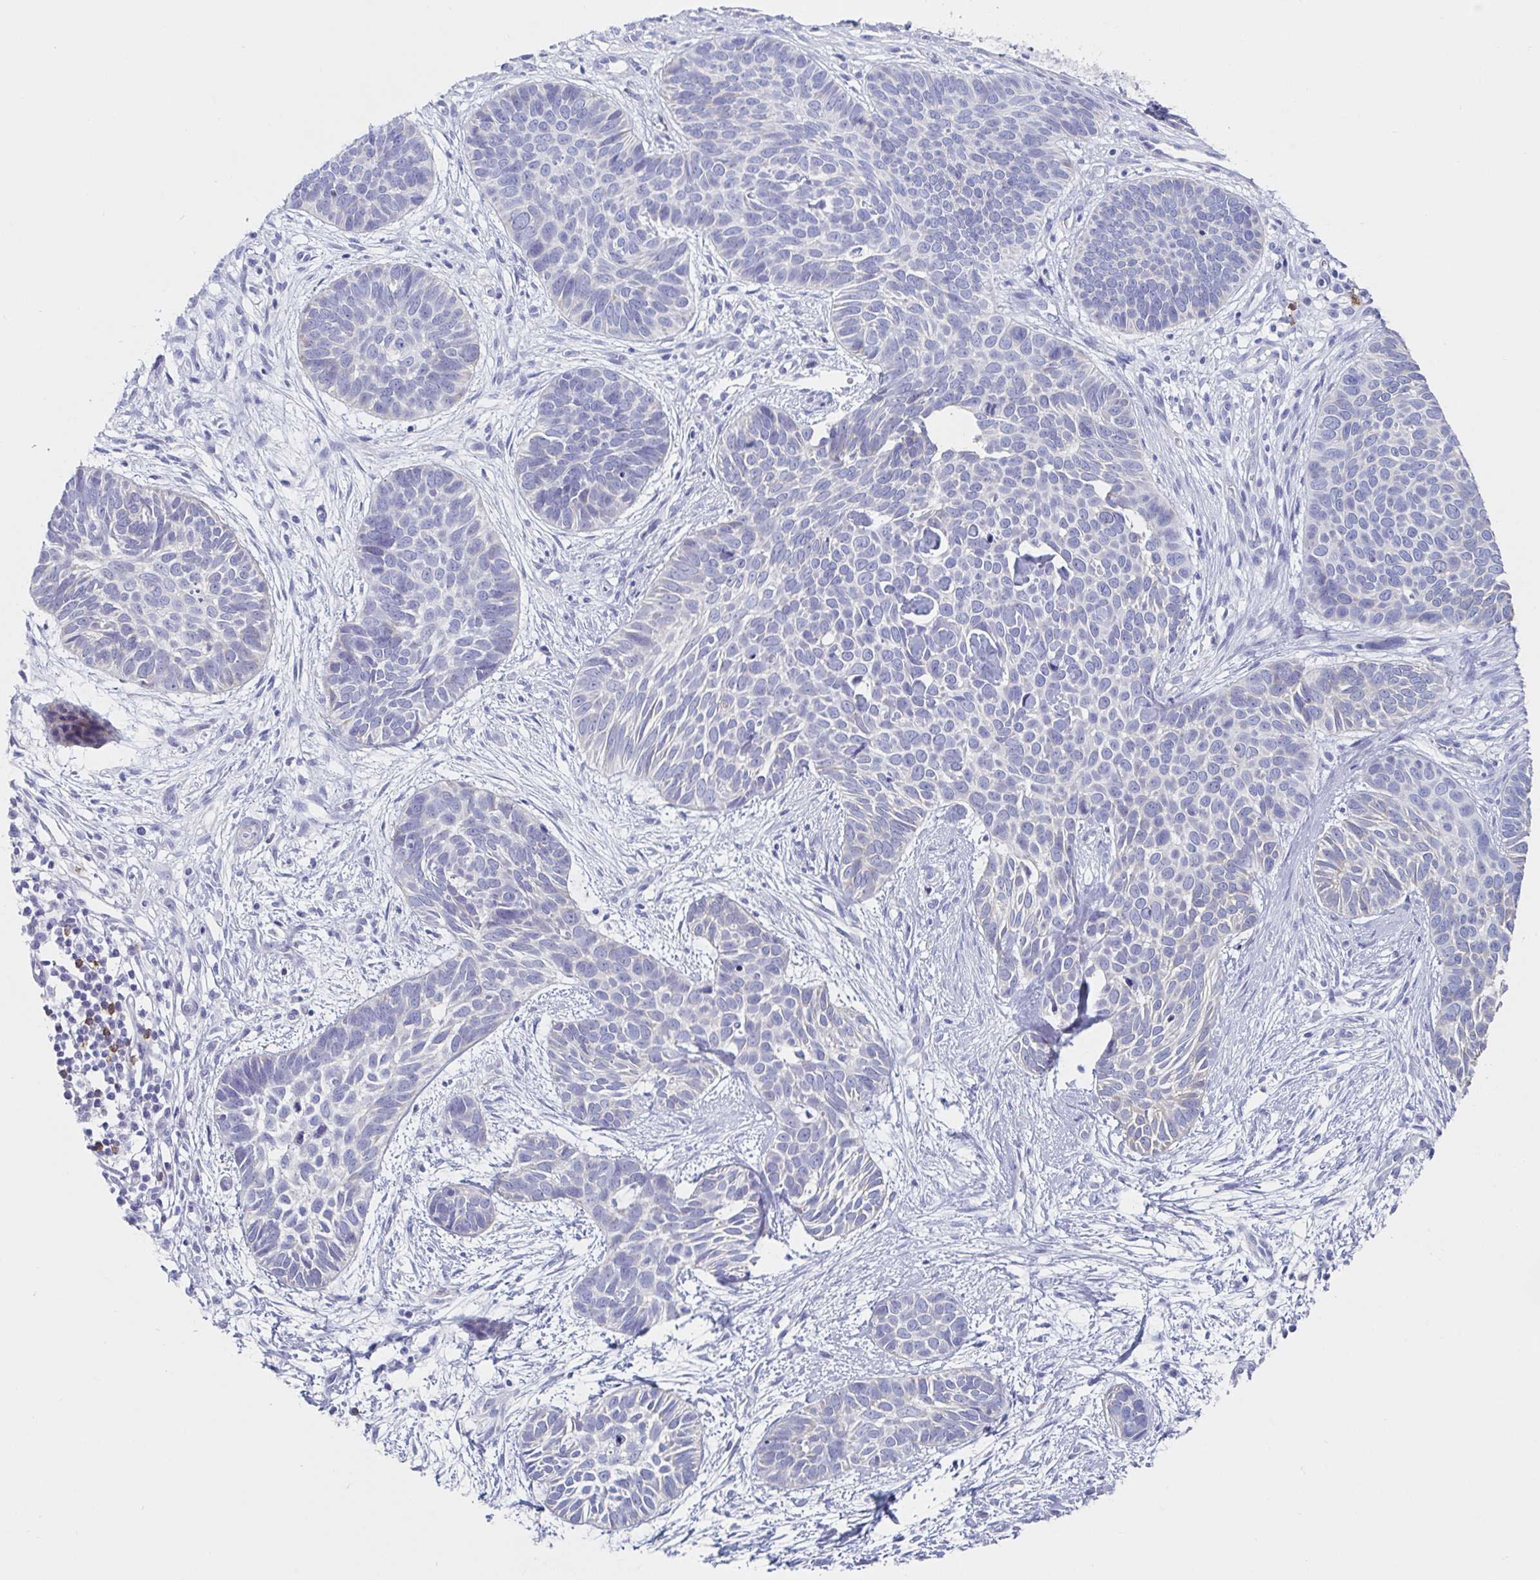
{"staining": {"intensity": "negative", "quantity": "none", "location": "none"}, "tissue": "skin cancer", "cell_type": "Tumor cells", "image_type": "cancer", "snomed": [{"axis": "morphology", "description": "Basal cell carcinoma"}, {"axis": "topography", "description": "Skin"}], "caption": "Immunohistochemical staining of skin cancer displays no significant positivity in tumor cells.", "gene": "PACSIN1", "patient": {"sex": "male", "age": 69}}